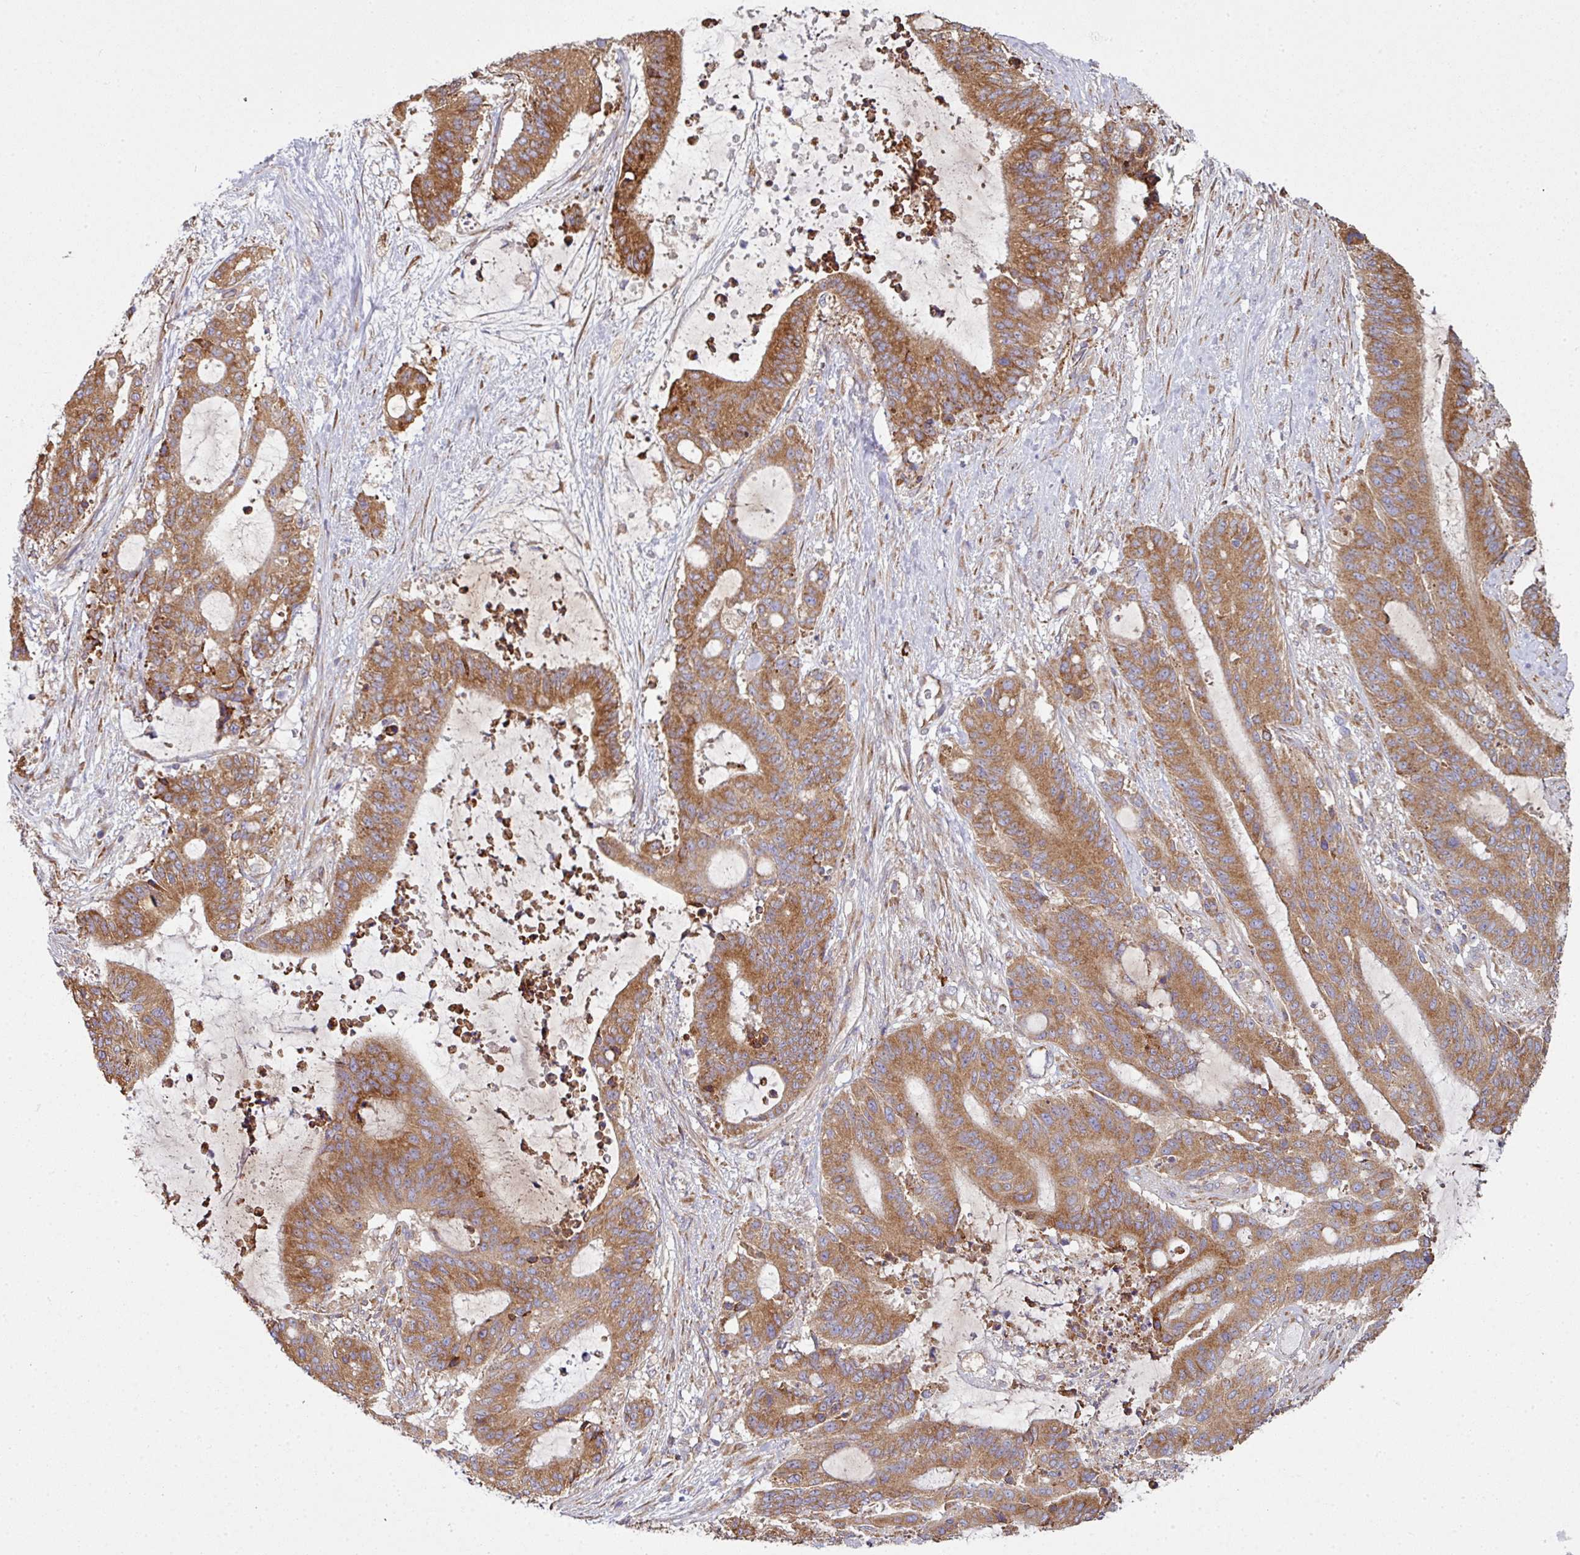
{"staining": {"intensity": "moderate", "quantity": ">75%", "location": "cytoplasmic/membranous"}, "tissue": "liver cancer", "cell_type": "Tumor cells", "image_type": "cancer", "snomed": [{"axis": "morphology", "description": "Normal tissue, NOS"}, {"axis": "morphology", "description": "Cholangiocarcinoma"}, {"axis": "topography", "description": "Liver"}, {"axis": "topography", "description": "Peripheral nerve tissue"}], "caption": "About >75% of tumor cells in human liver cholangiocarcinoma show moderate cytoplasmic/membranous protein positivity as visualized by brown immunohistochemical staining.", "gene": "FAT4", "patient": {"sex": "female", "age": 73}}